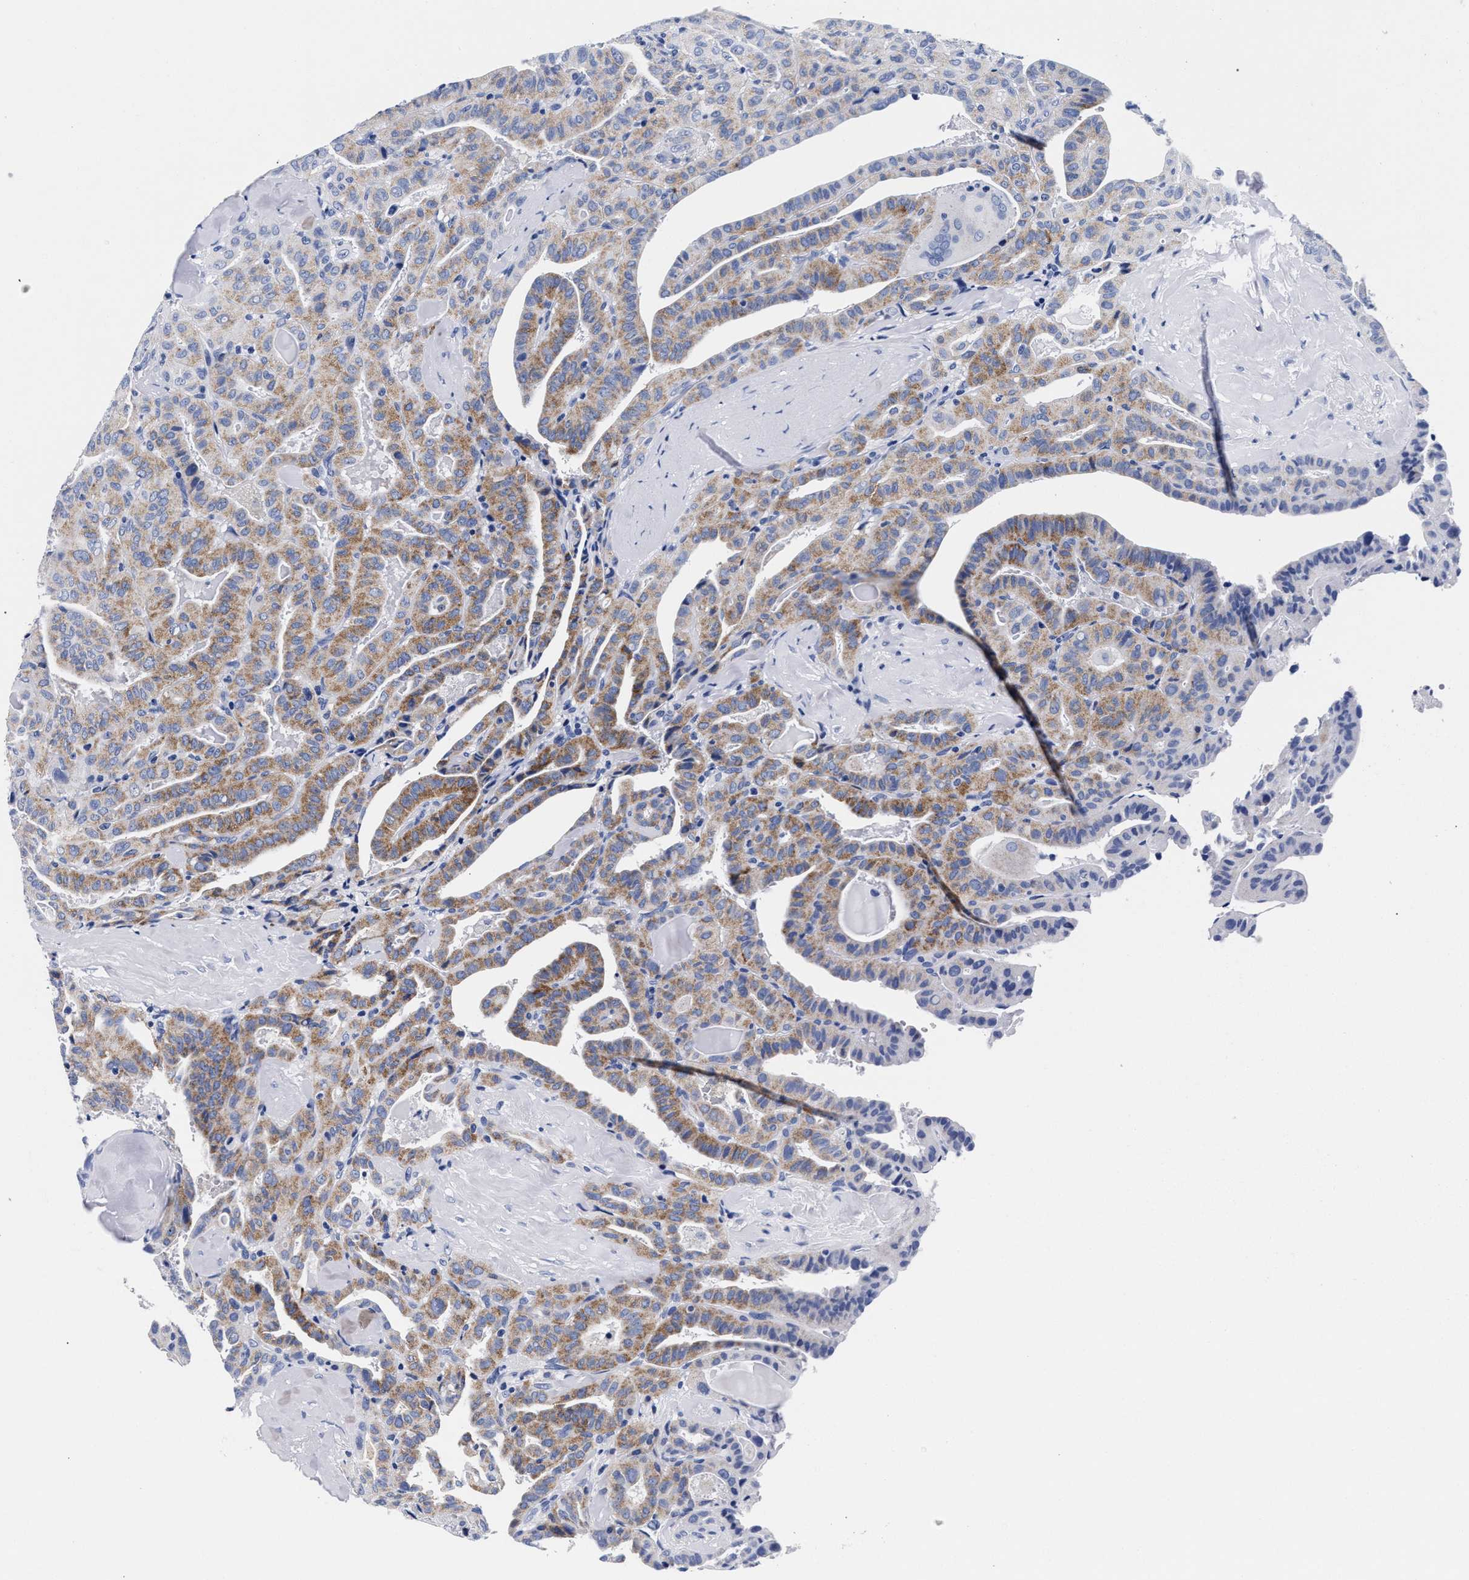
{"staining": {"intensity": "moderate", "quantity": ">75%", "location": "cytoplasmic/membranous"}, "tissue": "thyroid cancer", "cell_type": "Tumor cells", "image_type": "cancer", "snomed": [{"axis": "morphology", "description": "Papillary adenocarcinoma, NOS"}, {"axis": "topography", "description": "Thyroid gland"}], "caption": "This photomicrograph demonstrates immunohistochemistry (IHC) staining of human thyroid papillary adenocarcinoma, with medium moderate cytoplasmic/membranous staining in approximately >75% of tumor cells.", "gene": "RAB3B", "patient": {"sex": "male", "age": 77}}